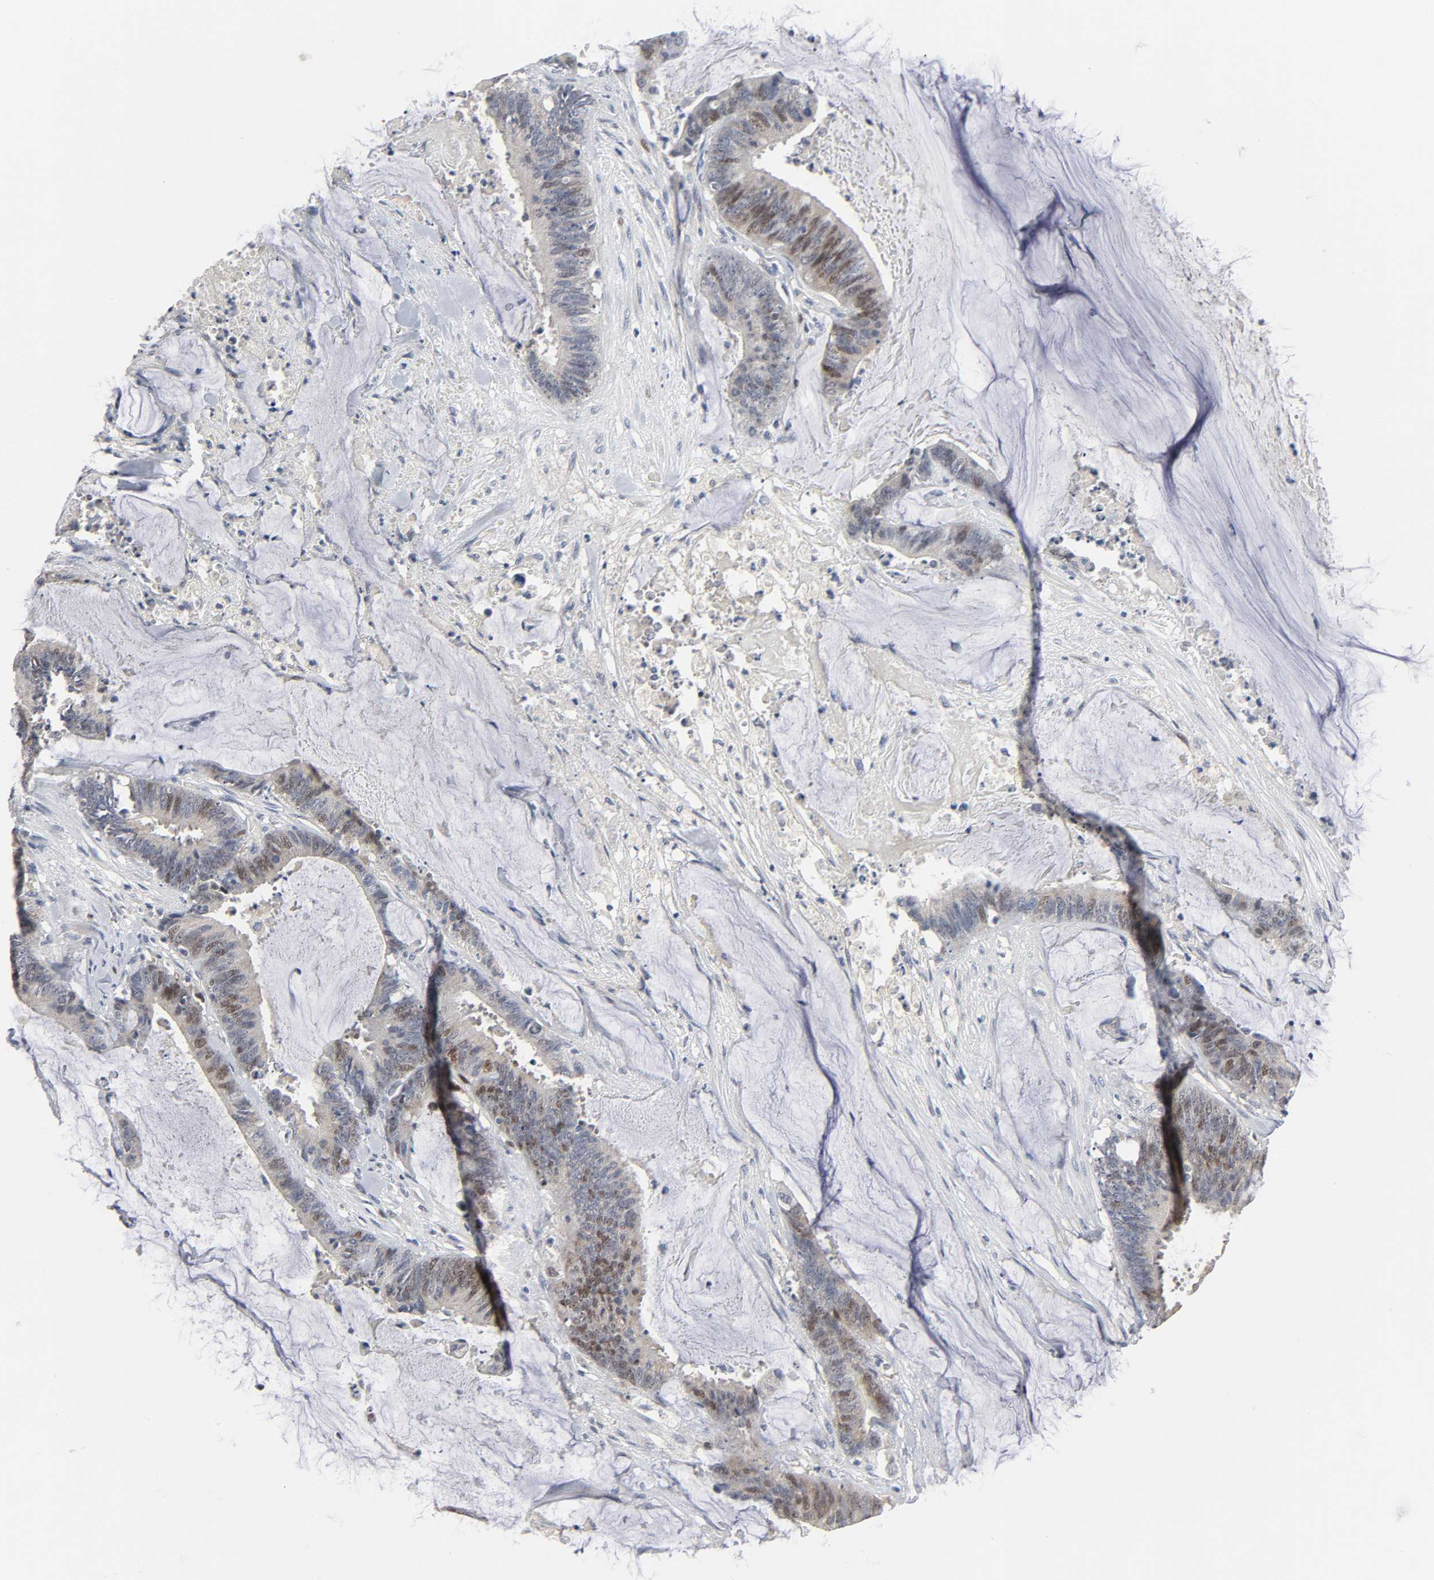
{"staining": {"intensity": "weak", "quantity": "25%-75%", "location": "nuclear"}, "tissue": "colorectal cancer", "cell_type": "Tumor cells", "image_type": "cancer", "snomed": [{"axis": "morphology", "description": "Adenocarcinoma, NOS"}, {"axis": "topography", "description": "Rectum"}], "caption": "DAB (3,3'-diaminobenzidine) immunohistochemical staining of human colorectal cancer (adenocarcinoma) exhibits weak nuclear protein staining in approximately 25%-75% of tumor cells. The staining is performed using DAB (3,3'-diaminobenzidine) brown chromogen to label protein expression. The nuclei are counter-stained blue using hematoxylin.", "gene": "WEE1", "patient": {"sex": "female", "age": 66}}